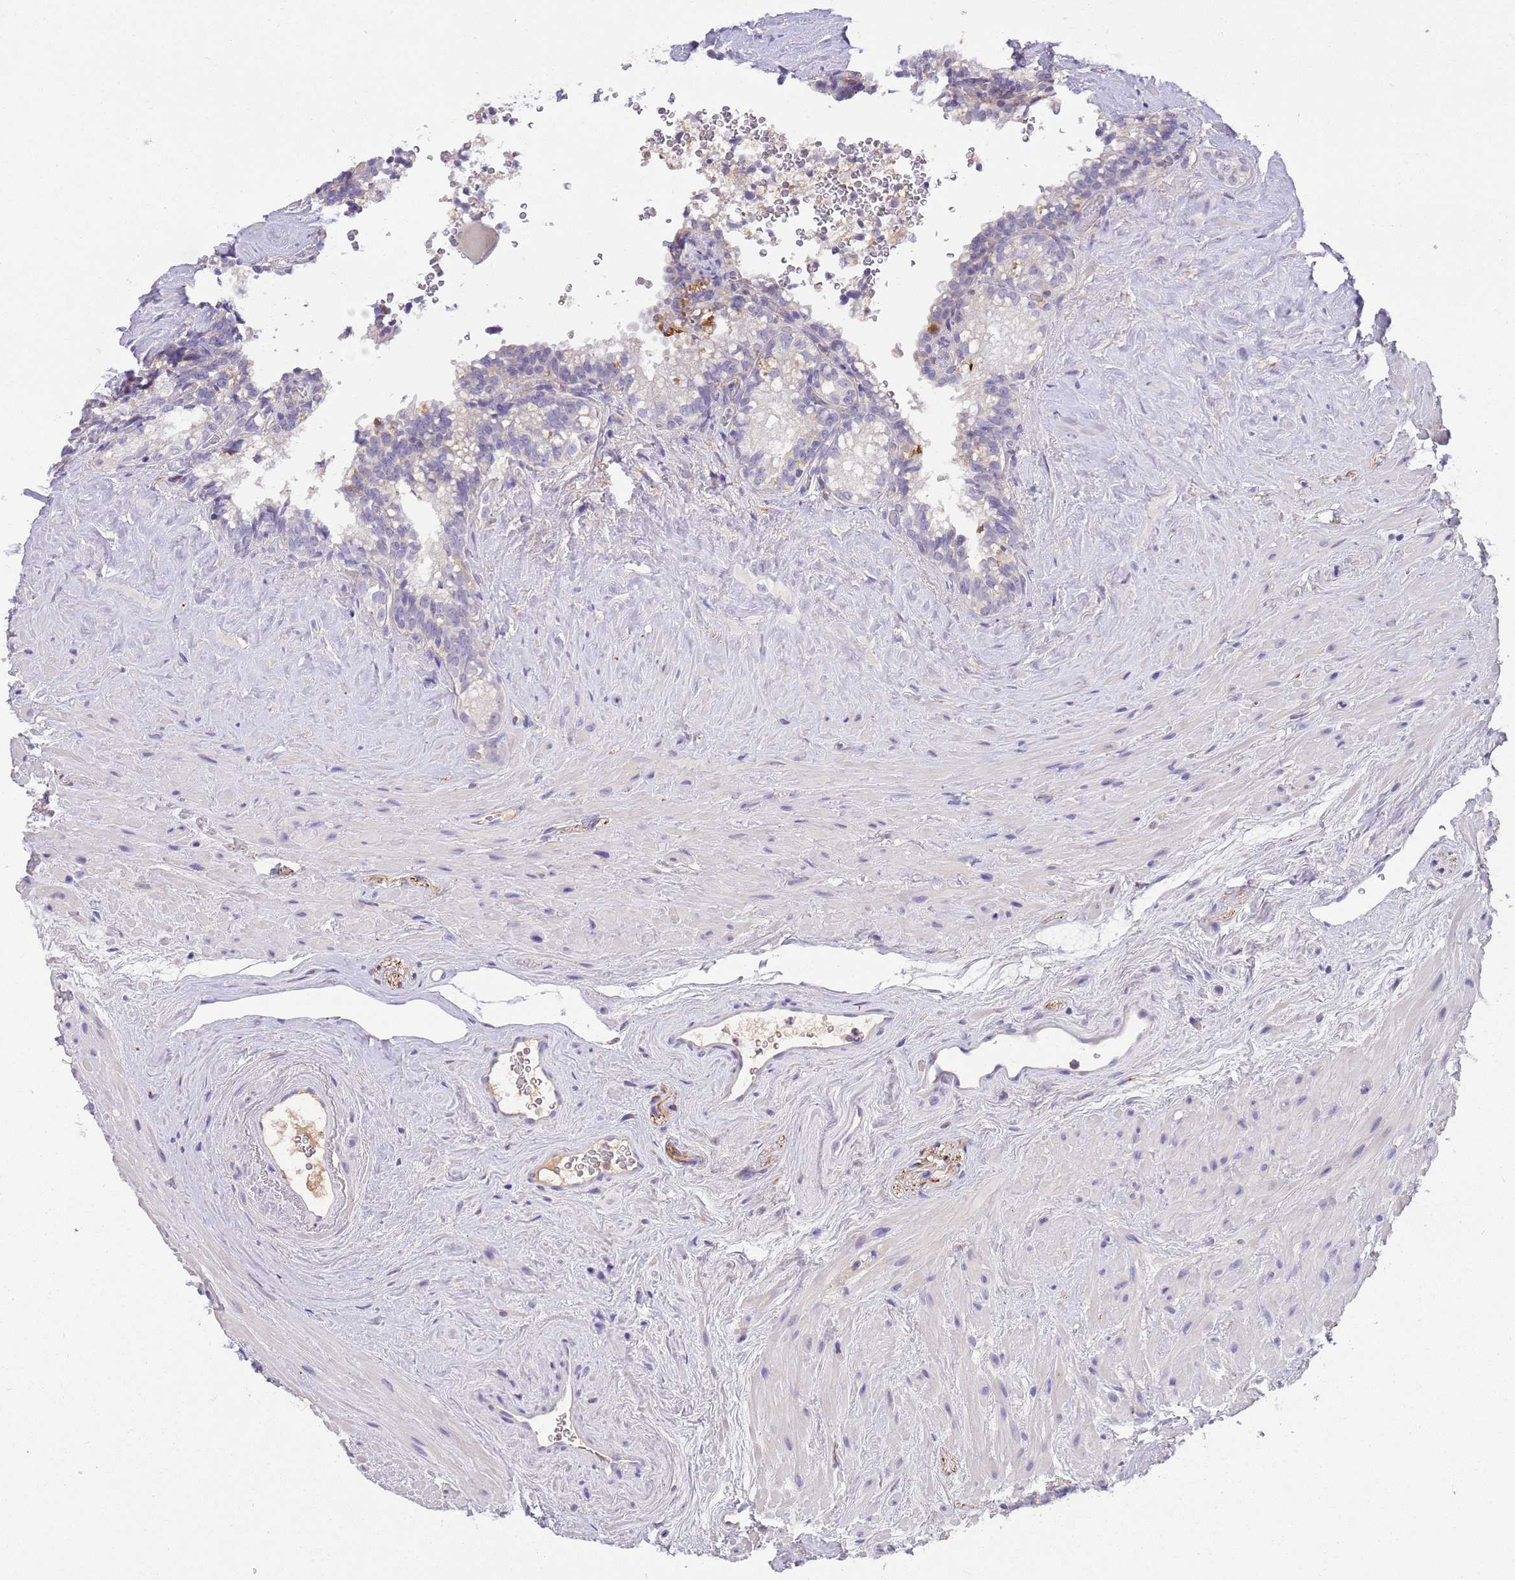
{"staining": {"intensity": "negative", "quantity": "none", "location": "none"}, "tissue": "seminal vesicle", "cell_type": "Glandular cells", "image_type": "normal", "snomed": [{"axis": "morphology", "description": "Normal tissue, NOS"}, {"axis": "topography", "description": "Prostate"}, {"axis": "topography", "description": "Seminal veicle"}], "caption": "The immunohistochemistry (IHC) micrograph has no significant staining in glandular cells of seminal vesicle. (Immunohistochemistry, brightfield microscopy, high magnification).", "gene": "CFAP73", "patient": {"sex": "male", "age": 79}}